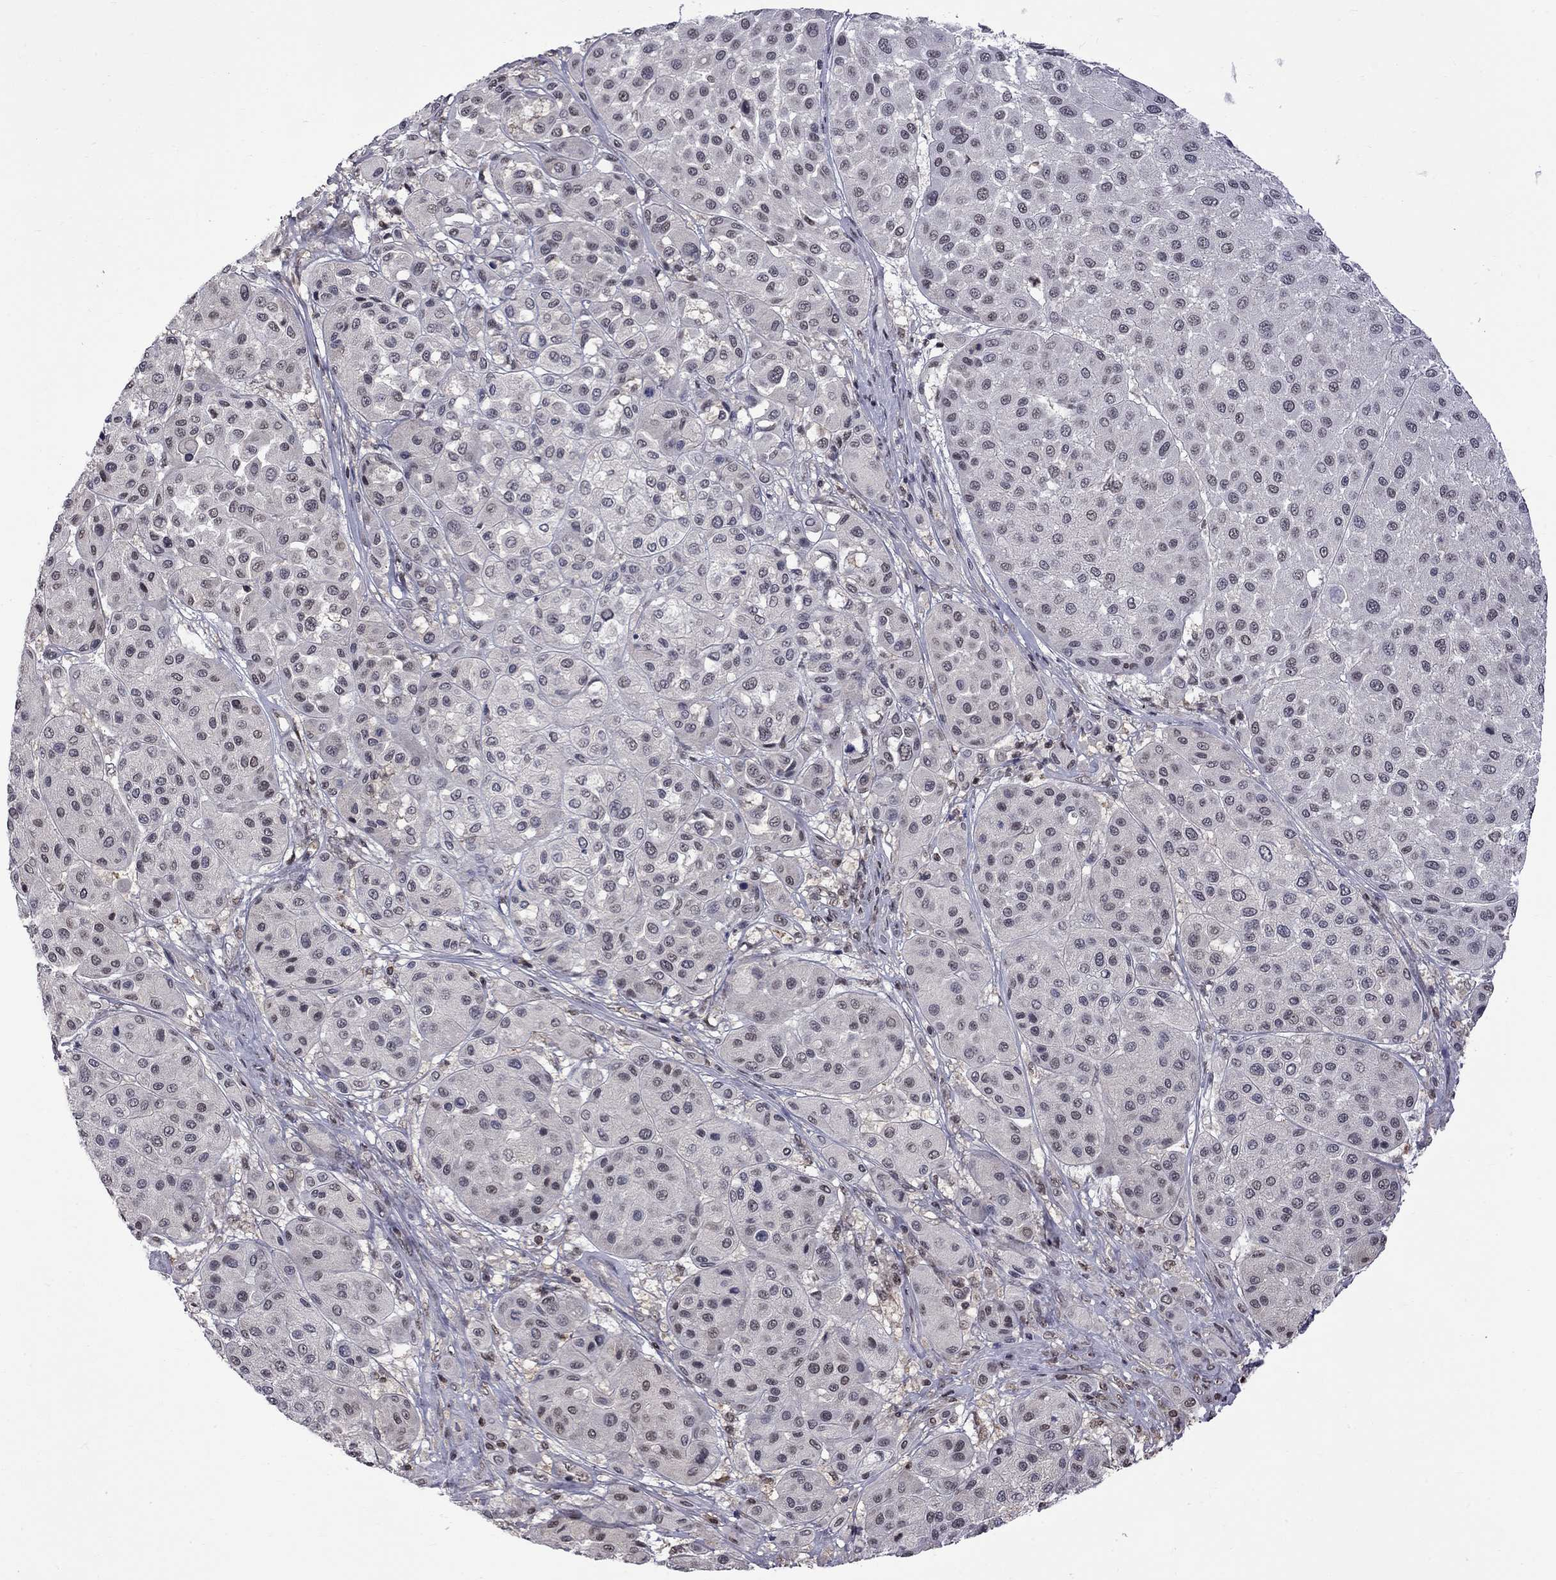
{"staining": {"intensity": "negative", "quantity": "none", "location": "none"}, "tissue": "melanoma", "cell_type": "Tumor cells", "image_type": "cancer", "snomed": [{"axis": "morphology", "description": "Malignant melanoma, Metastatic site"}, {"axis": "topography", "description": "Smooth muscle"}], "caption": "IHC photomicrograph of neoplastic tissue: human malignant melanoma (metastatic site) stained with DAB (3,3'-diaminobenzidine) shows no significant protein expression in tumor cells.", "gene": "RFWD3", "patient": {"sex": "male", "age": 41}}